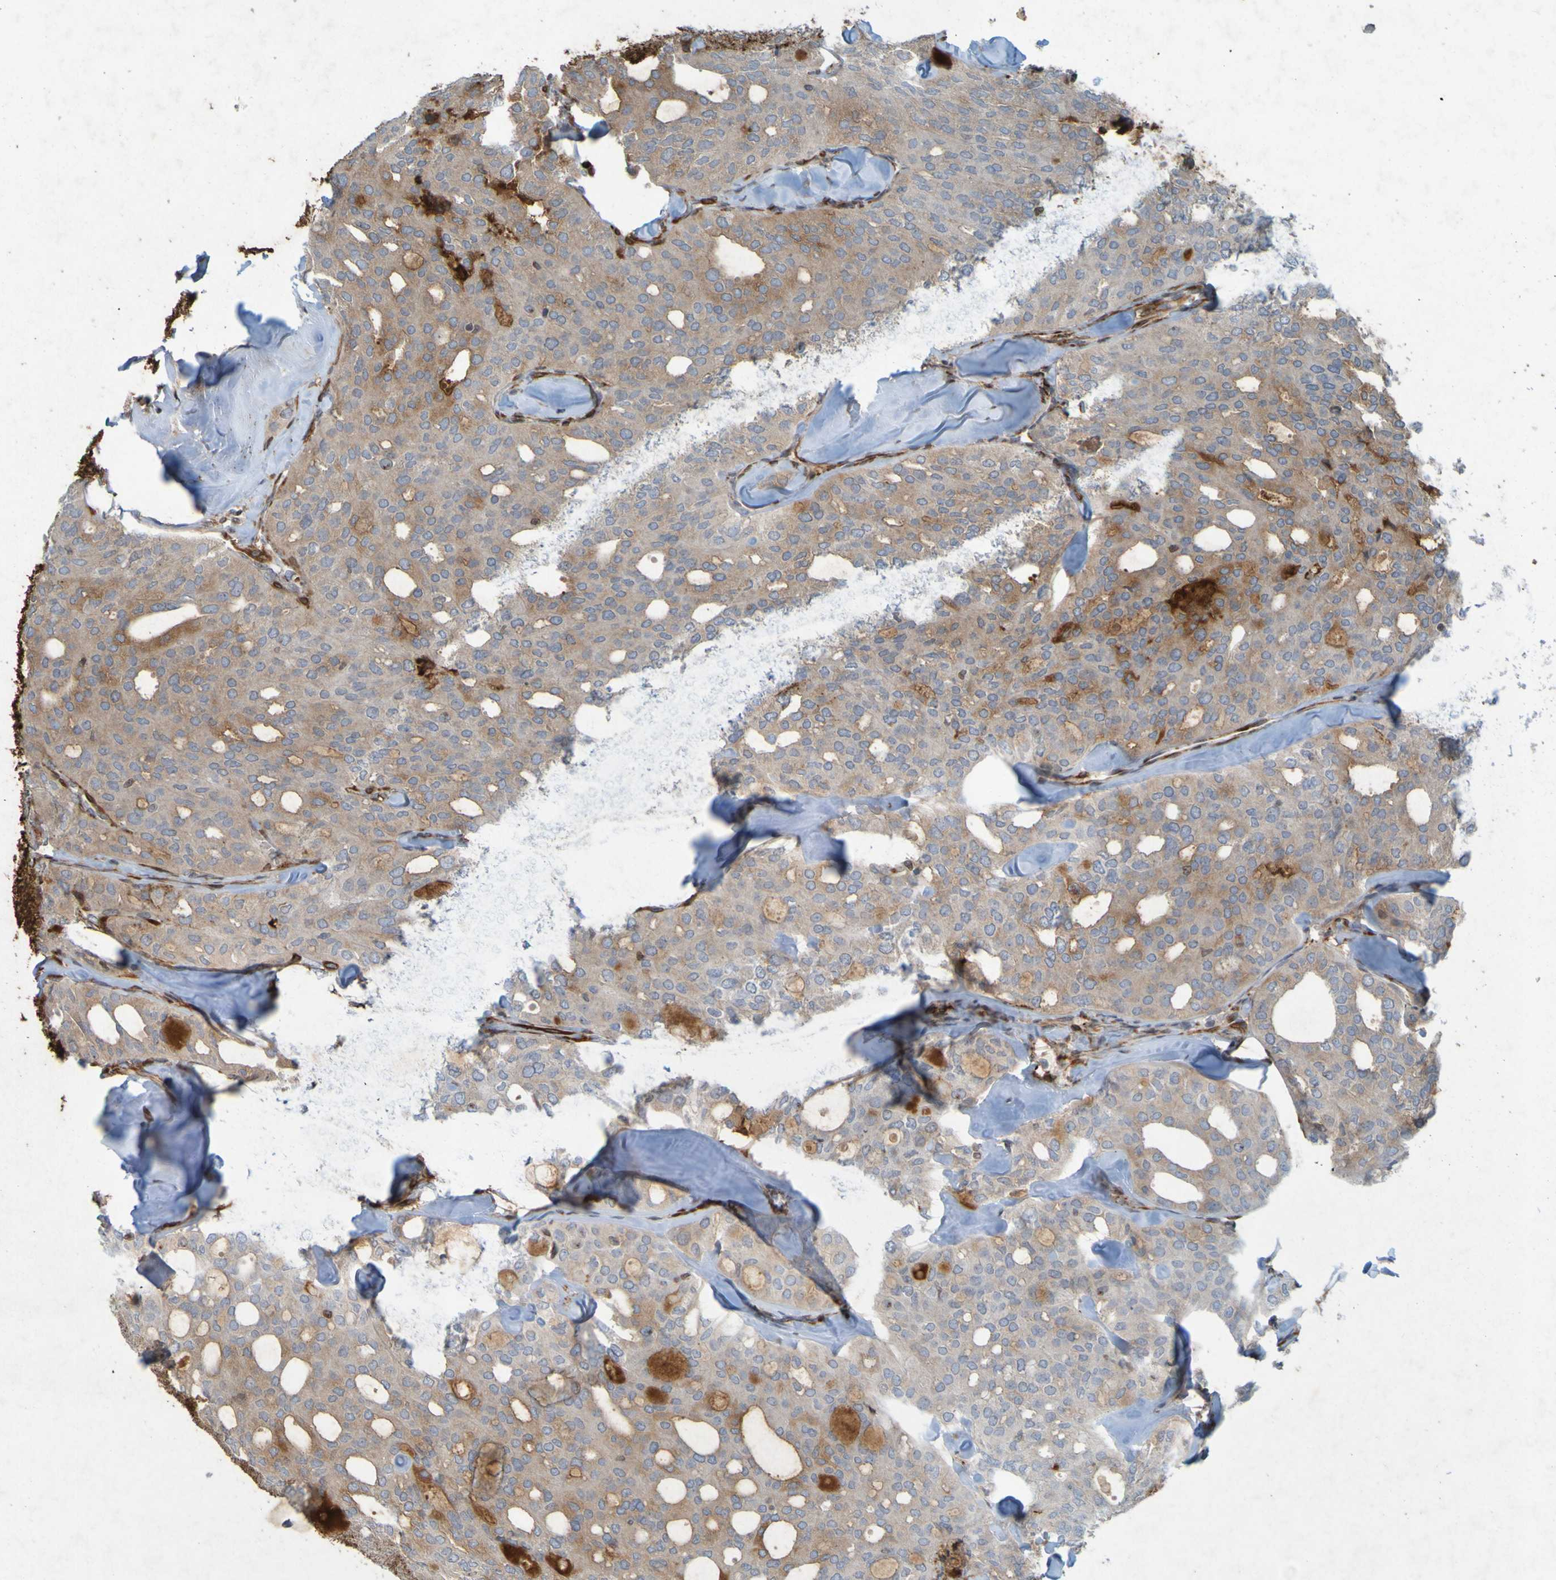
{"staining": {"intensity": "weak", "quantity": "<25%", "location": "cytoplasmic/membranous"}, "tissue": "thyroid cancer", "cell_type": "Tumor cells", "image_type": "cancer", "snomed": [{"axis": "morphology", "description": "Follicular adenoma carcinoma, NOS"}, {"axis": "topography", "description": "Thyroid gland"}], "caption": "Thyroid cancer (follicular adenoma carcinoma) stained for a protein using IHC displays no staining tumor cells.", "gene": "GUCY1A1", "patient": {"sex": "male", "age": 75}}